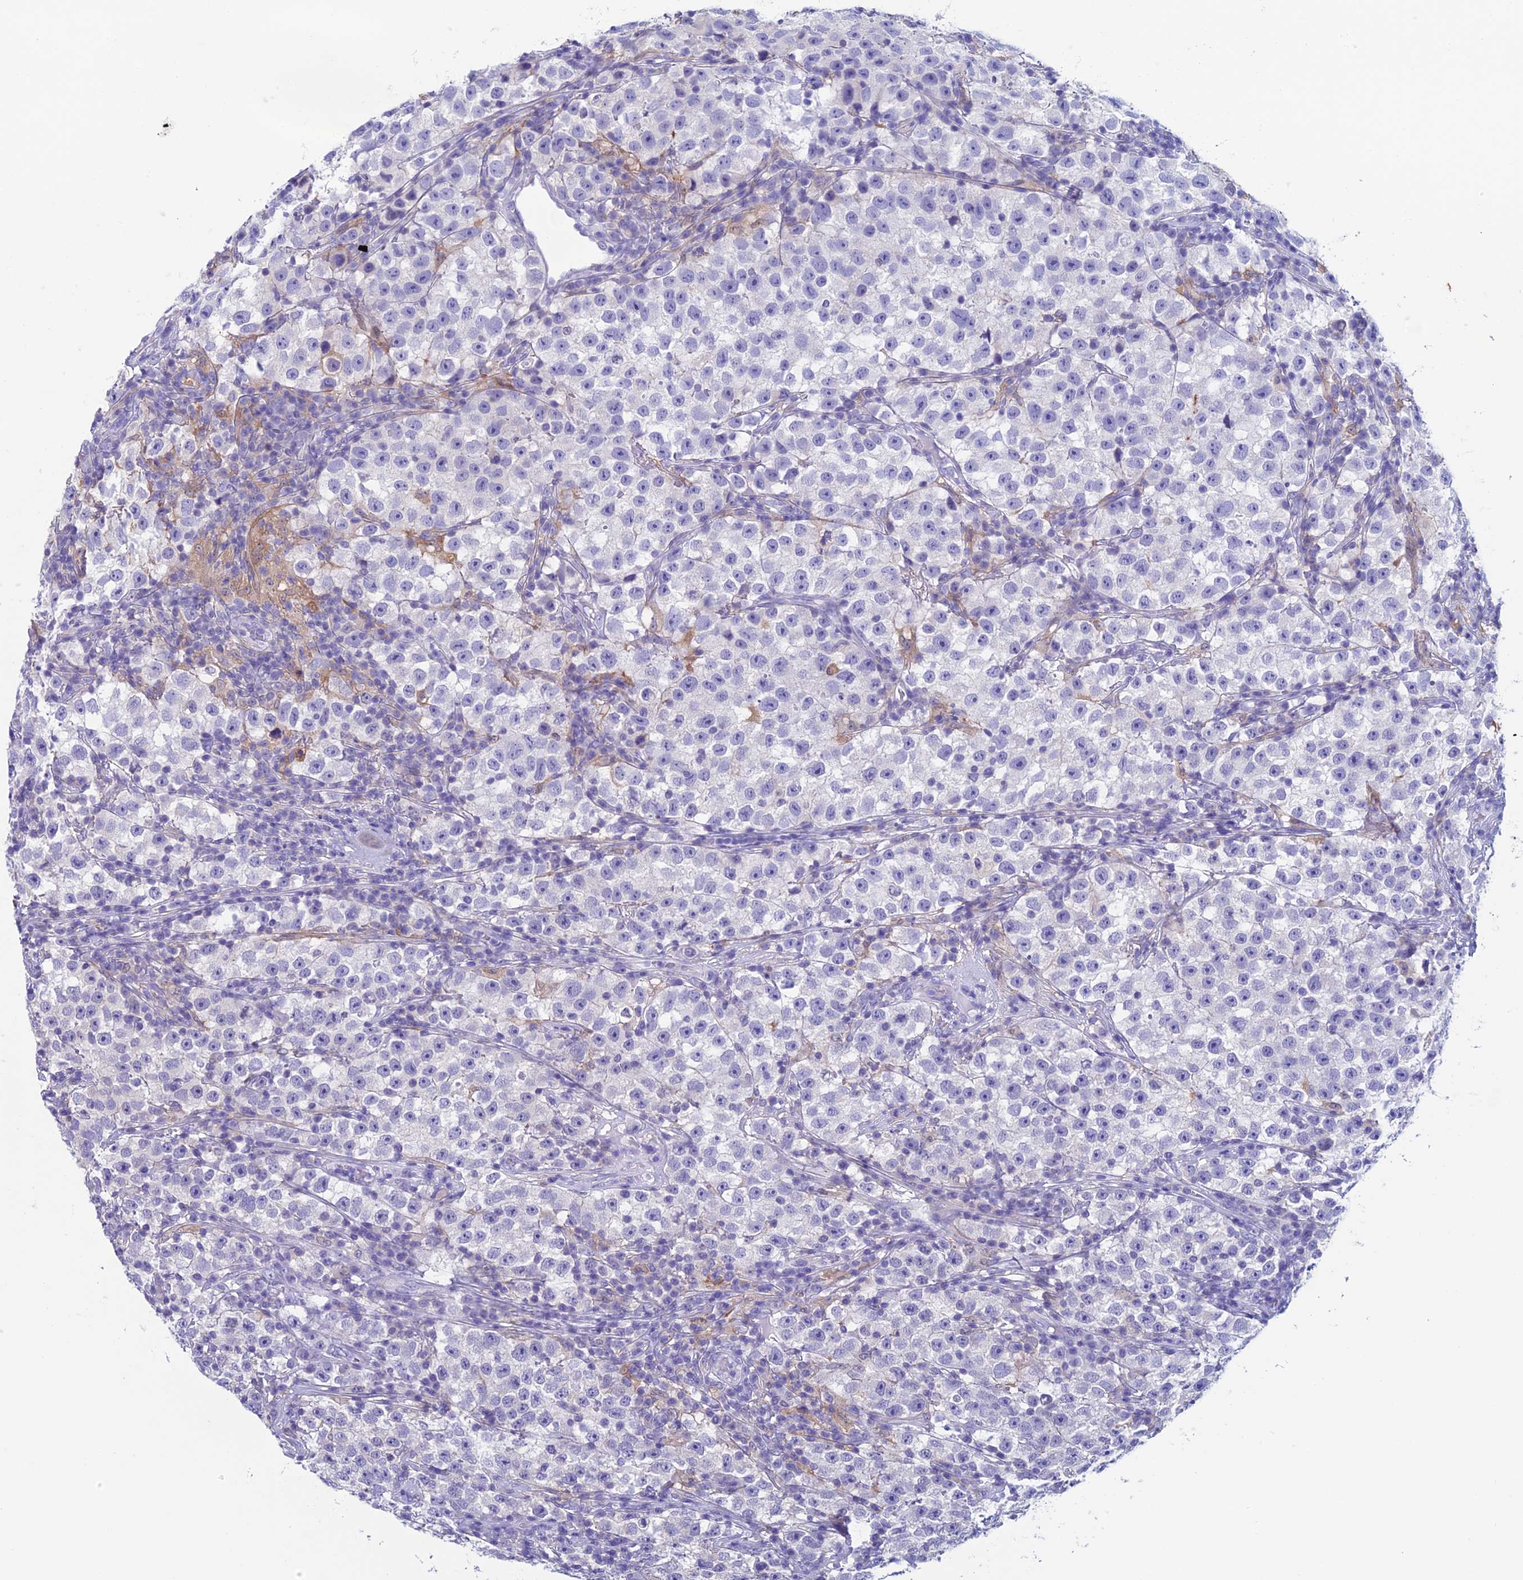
{"staining": {"intensity": "negative", "quantity": "none", "location": "none"}, "tissue": "testis cancer", "cell_type": "Tumor cells", "image_type": "cancer", "snomed": [{"axis": "morphology", "description": "Seminoma, NOS"}, {"axis": "topography", "description": "Testis"}], "caption": "Testis seminoma stained for a protein using immunohistochemistry reveals no staining tumor cells.", "gene": "KCNK17", "patient": {"sex": "male", "age": 22}}